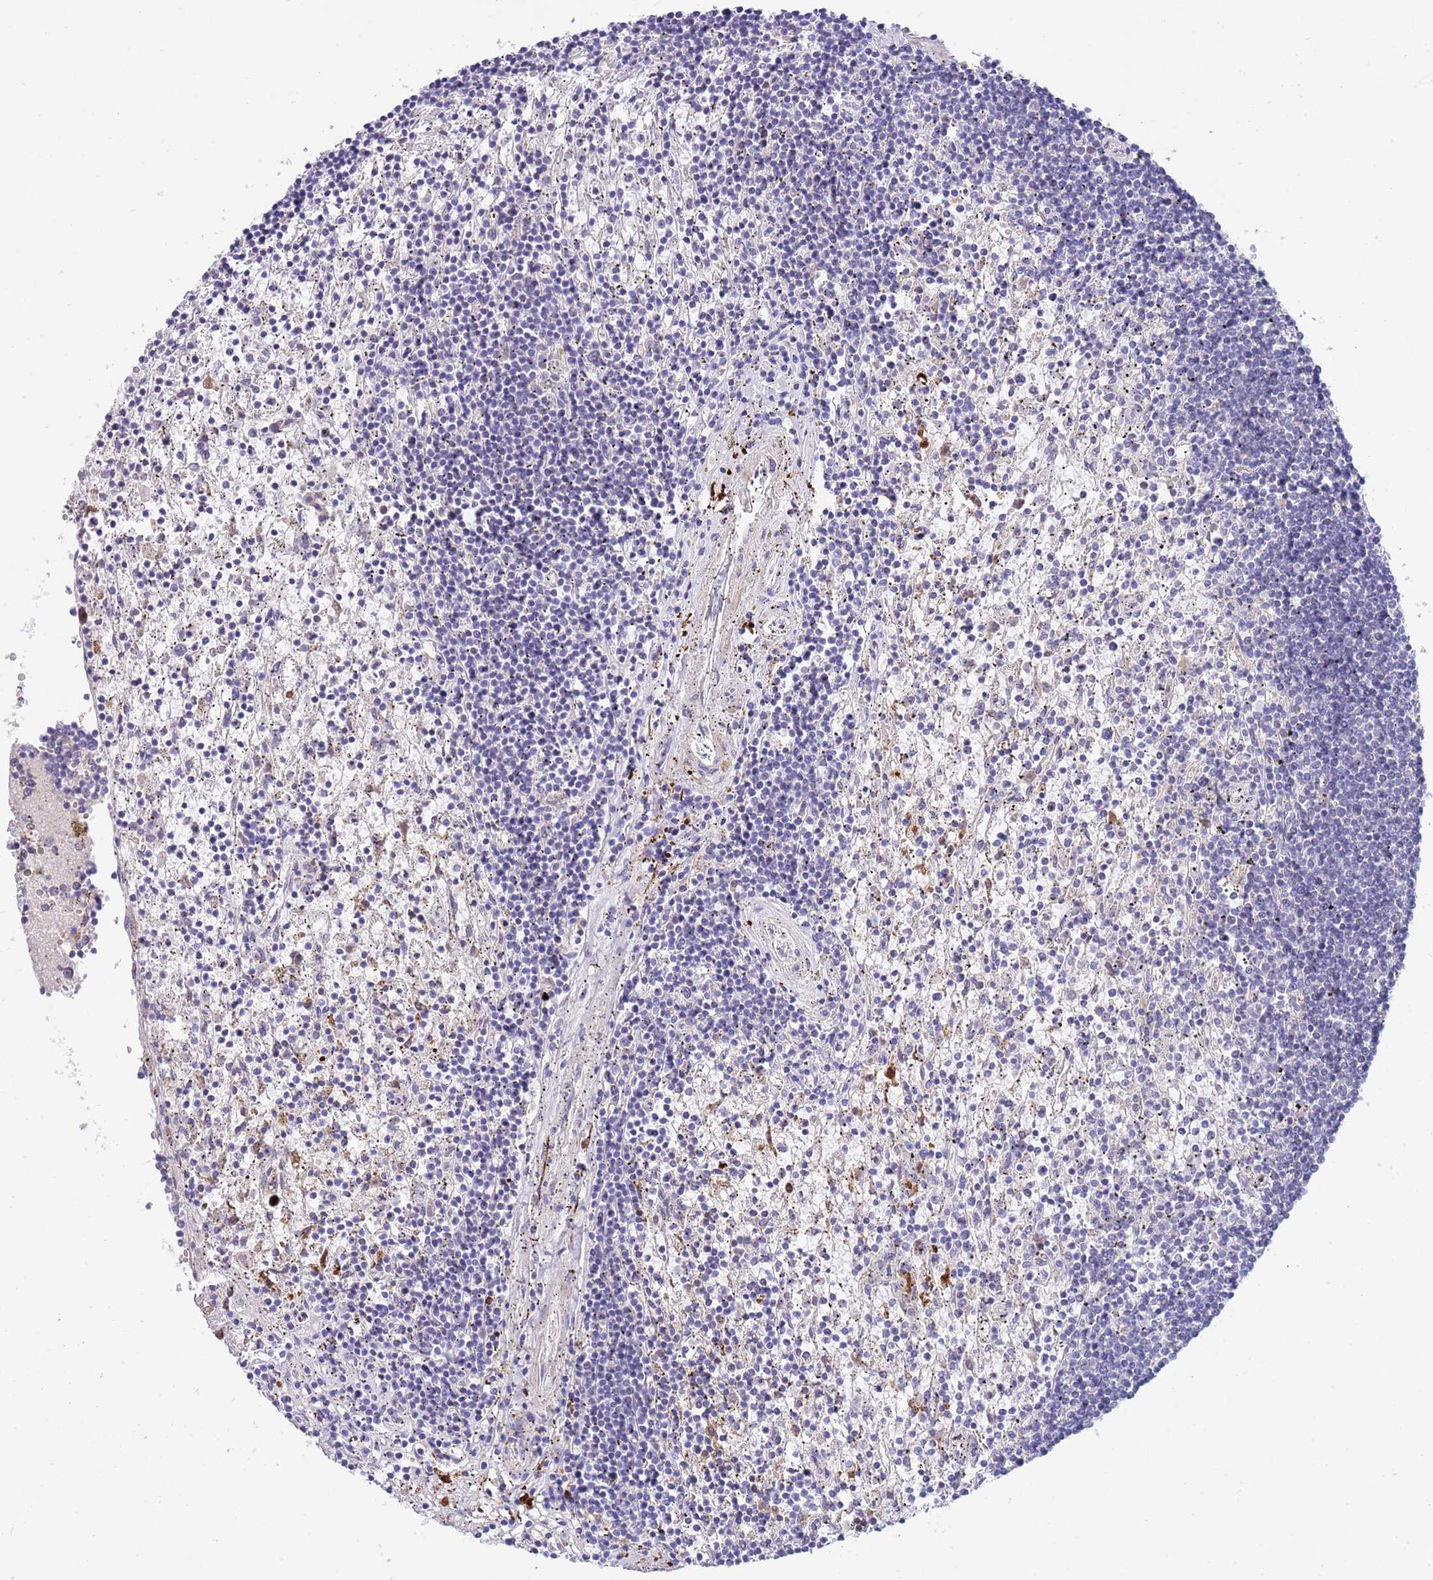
{"staining": {"intensity": "negative", "quantity": "none", "location": "none"}, "tissue": "lymphoma", "cell_type": "Tumor cells", "image_type": "cancer", "snomed": [{"axis": "morphology", "description": "Malignant lymphoma, non-Hodgkin's type, Low grade"}, {"axis": "topography", "description": "Spleen"}], "caption": "Immunohistochemistry (IHC) histopathology image of neoplastic tissue: lymphoma stained with DAB displays no significant protein staining in tumor cells.", "gene": "NLRP6", "patient": {"sex": "male", "age": 76}}